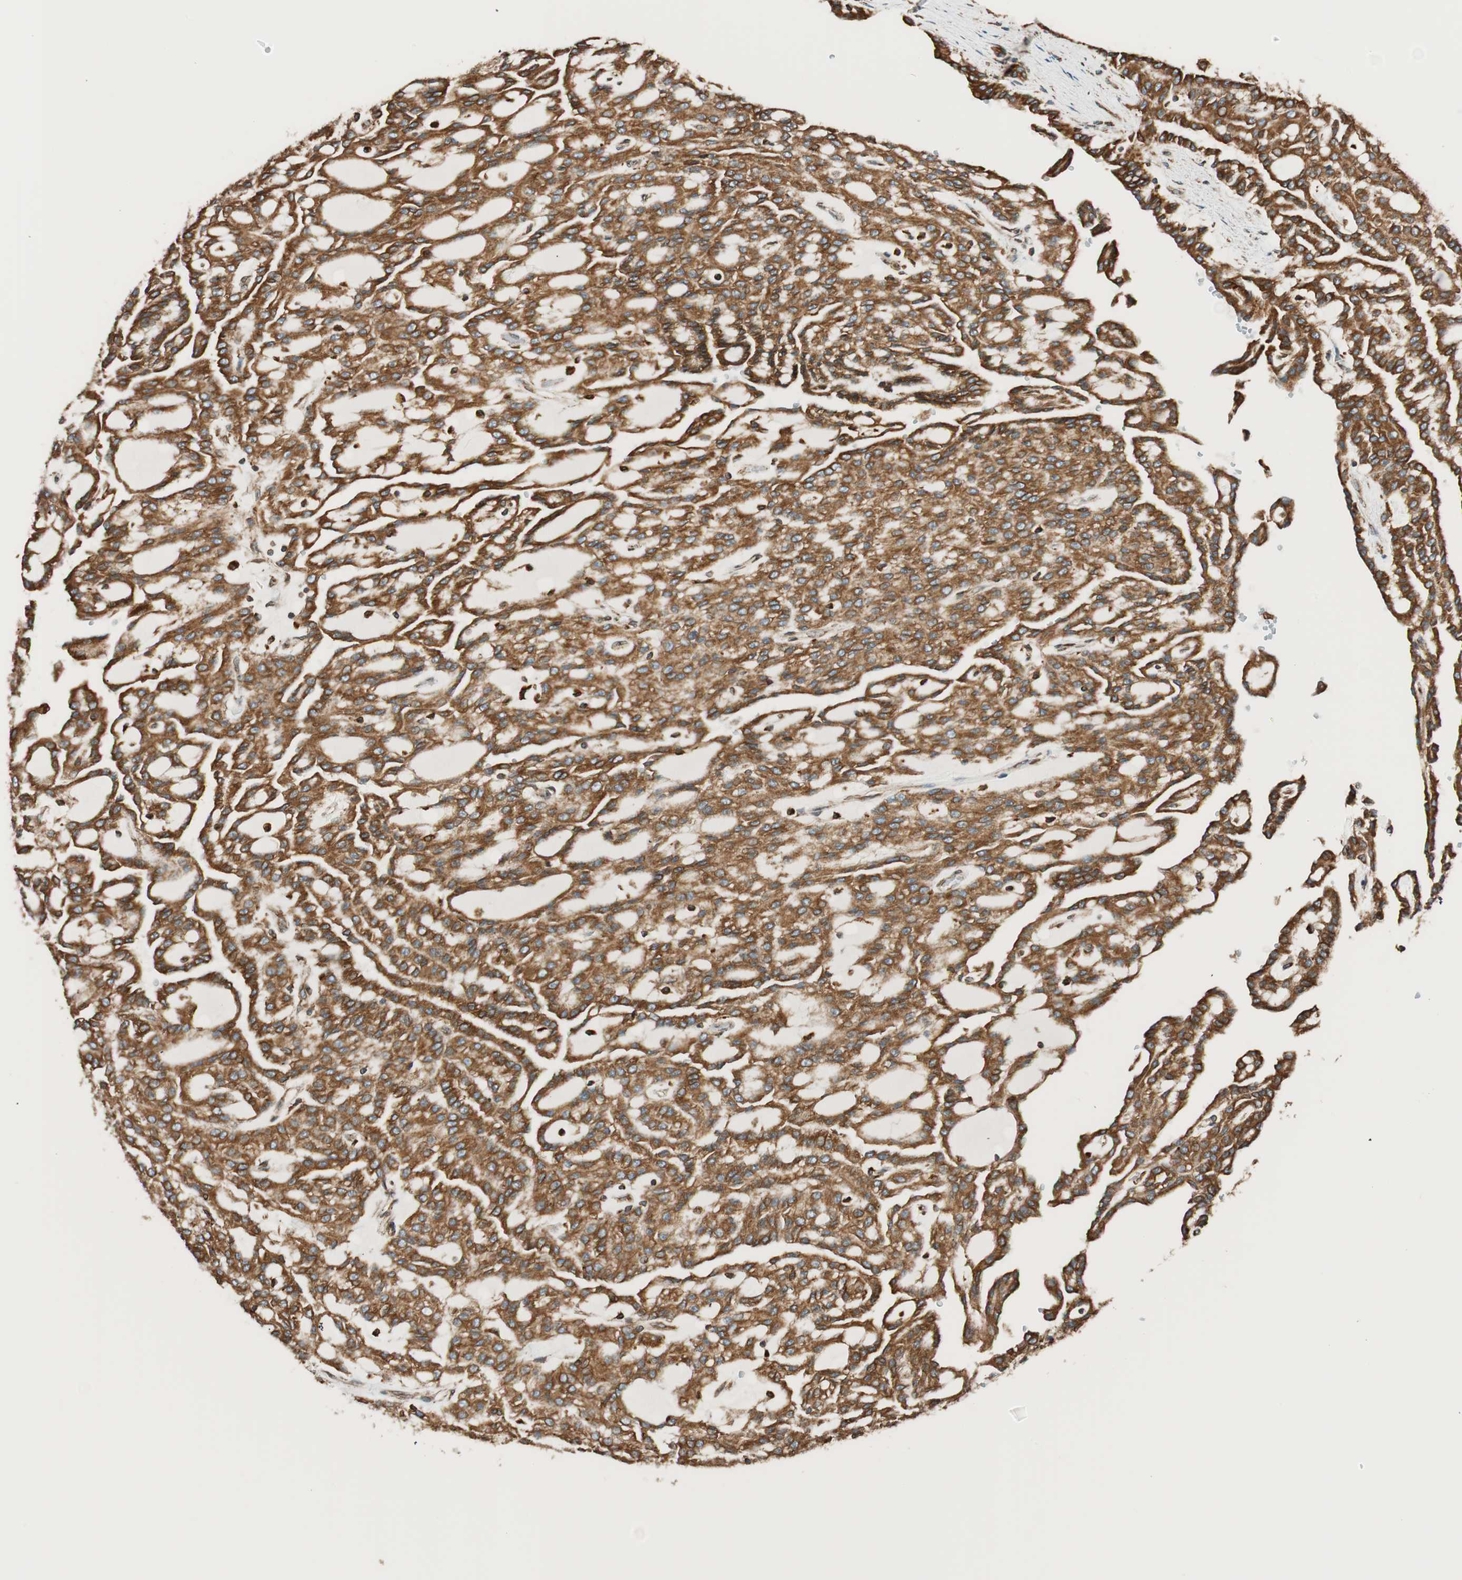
{"staining": {"intensity": "strong", "quantity": ">75%", "location": "cytoplasmic/membranous"}, "tissue": "renal cancer", "cell_type": "Tumor cells", "image_type": "cancer", "snomed": [{"axis": "morphology", "description": "Adenocarcinoma, NOS"}, {"axis": "topography", "description": "Kidney"}], "caption": "Immunohistochemical staining of renal cancer displays high levels of strong cytoplasmic/membranous staining in approximately >75% of tumor cells.", "gene": "PRKCSH", "patient": {"sex": "male", "age": 63}}